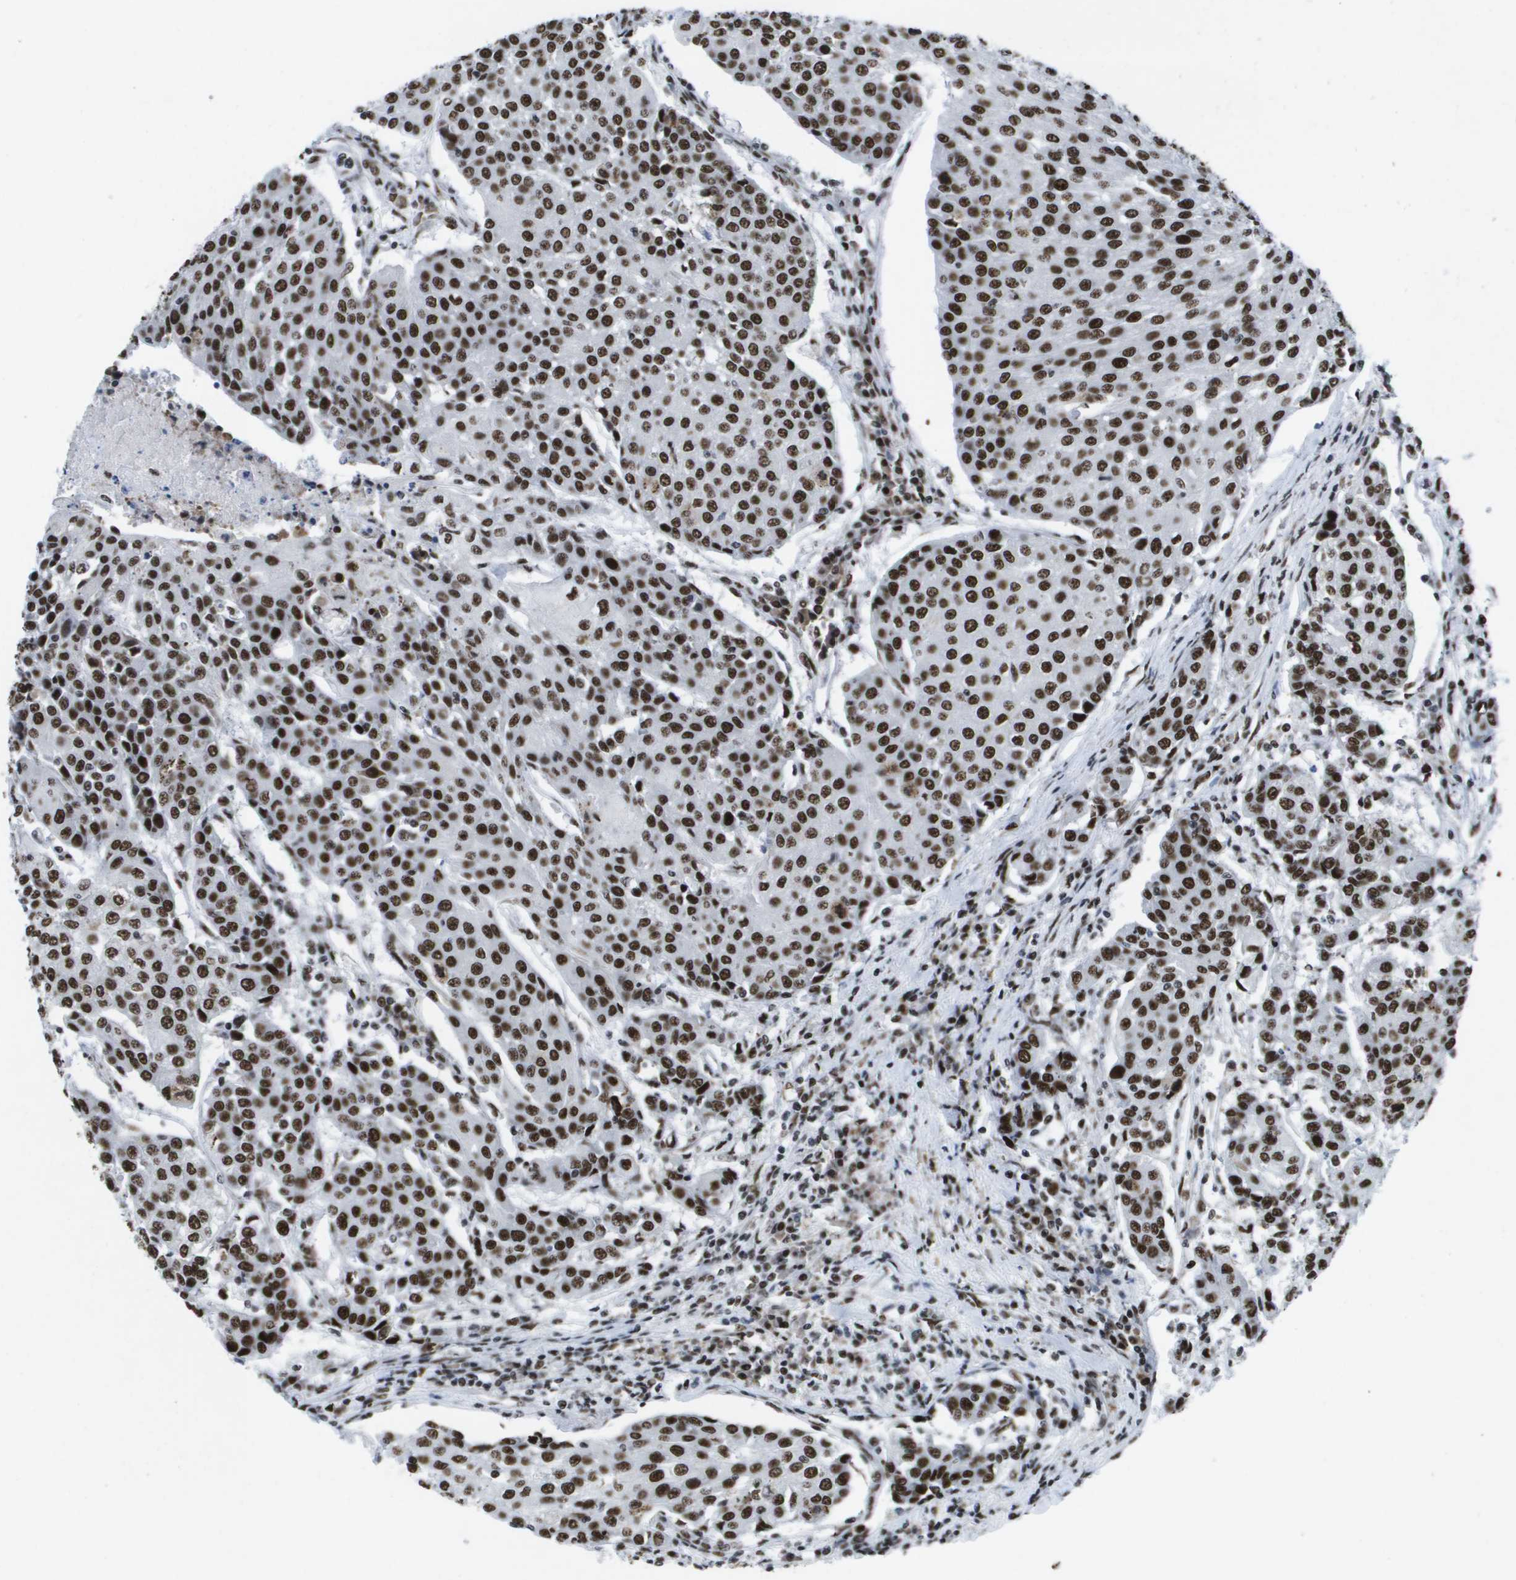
{"staining": {"intensity": "strong", "quantity": ">75%", "location": "nuclear"}, "tissue": "urothelial cancer", "cell_type": "Tumor cells", "image_type": "cancer", "snomed": [{"axis": "morphology", "description": "Urothelial carcinoma, High grade"}, {"axis": "topography", "description": "Urinary bladder"}], "caption": "A brown stain labels strong nuclear staining of a protein in human urothelial carcinoma (high-grade) tumor cells. (Brightfield microscopy of DAB IHC at high magnification).", "gene": "NSRP1", "patient": {"sex": "female", "age": 85}}